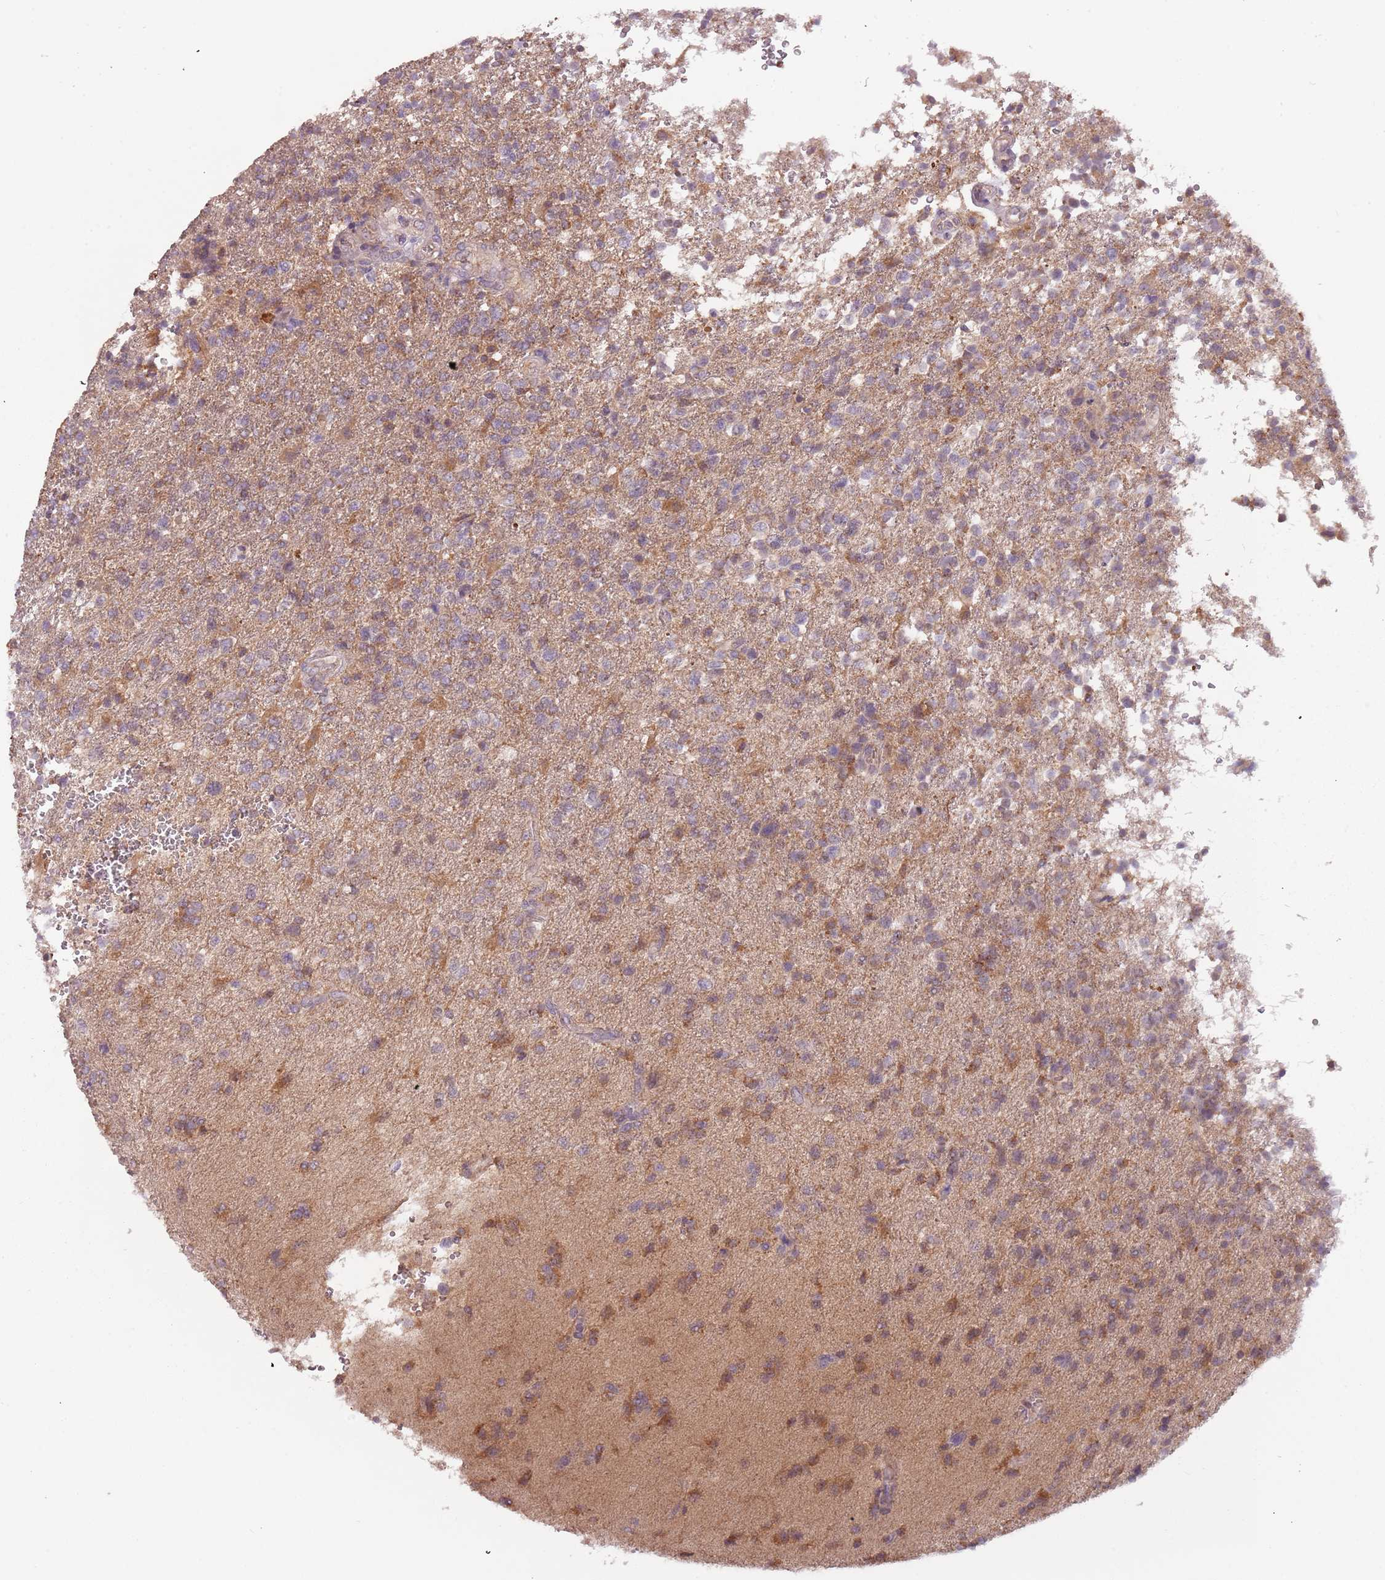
{"staining": {"intensity": "moderate", "quantity": ">75%", "location": "cytoplasmic/membranous"}, "tissue": "glioma", "cell_type": "Tumor cells", "image_type": "cancer", "snomed": [{"axis": "morphology", "description": "Glioma, malignant, High grade"}, {"axis": "topography", "description": "Brain"}], "caption": "High-grade glioma (malignant) was stained to show a protein in brown. There is medium levels of moderate cytoplasmic/membranous positivity in approximately >75% of tumor cells.", "gene": "FECH", "patient": {"sex": "male", "age": 56}}